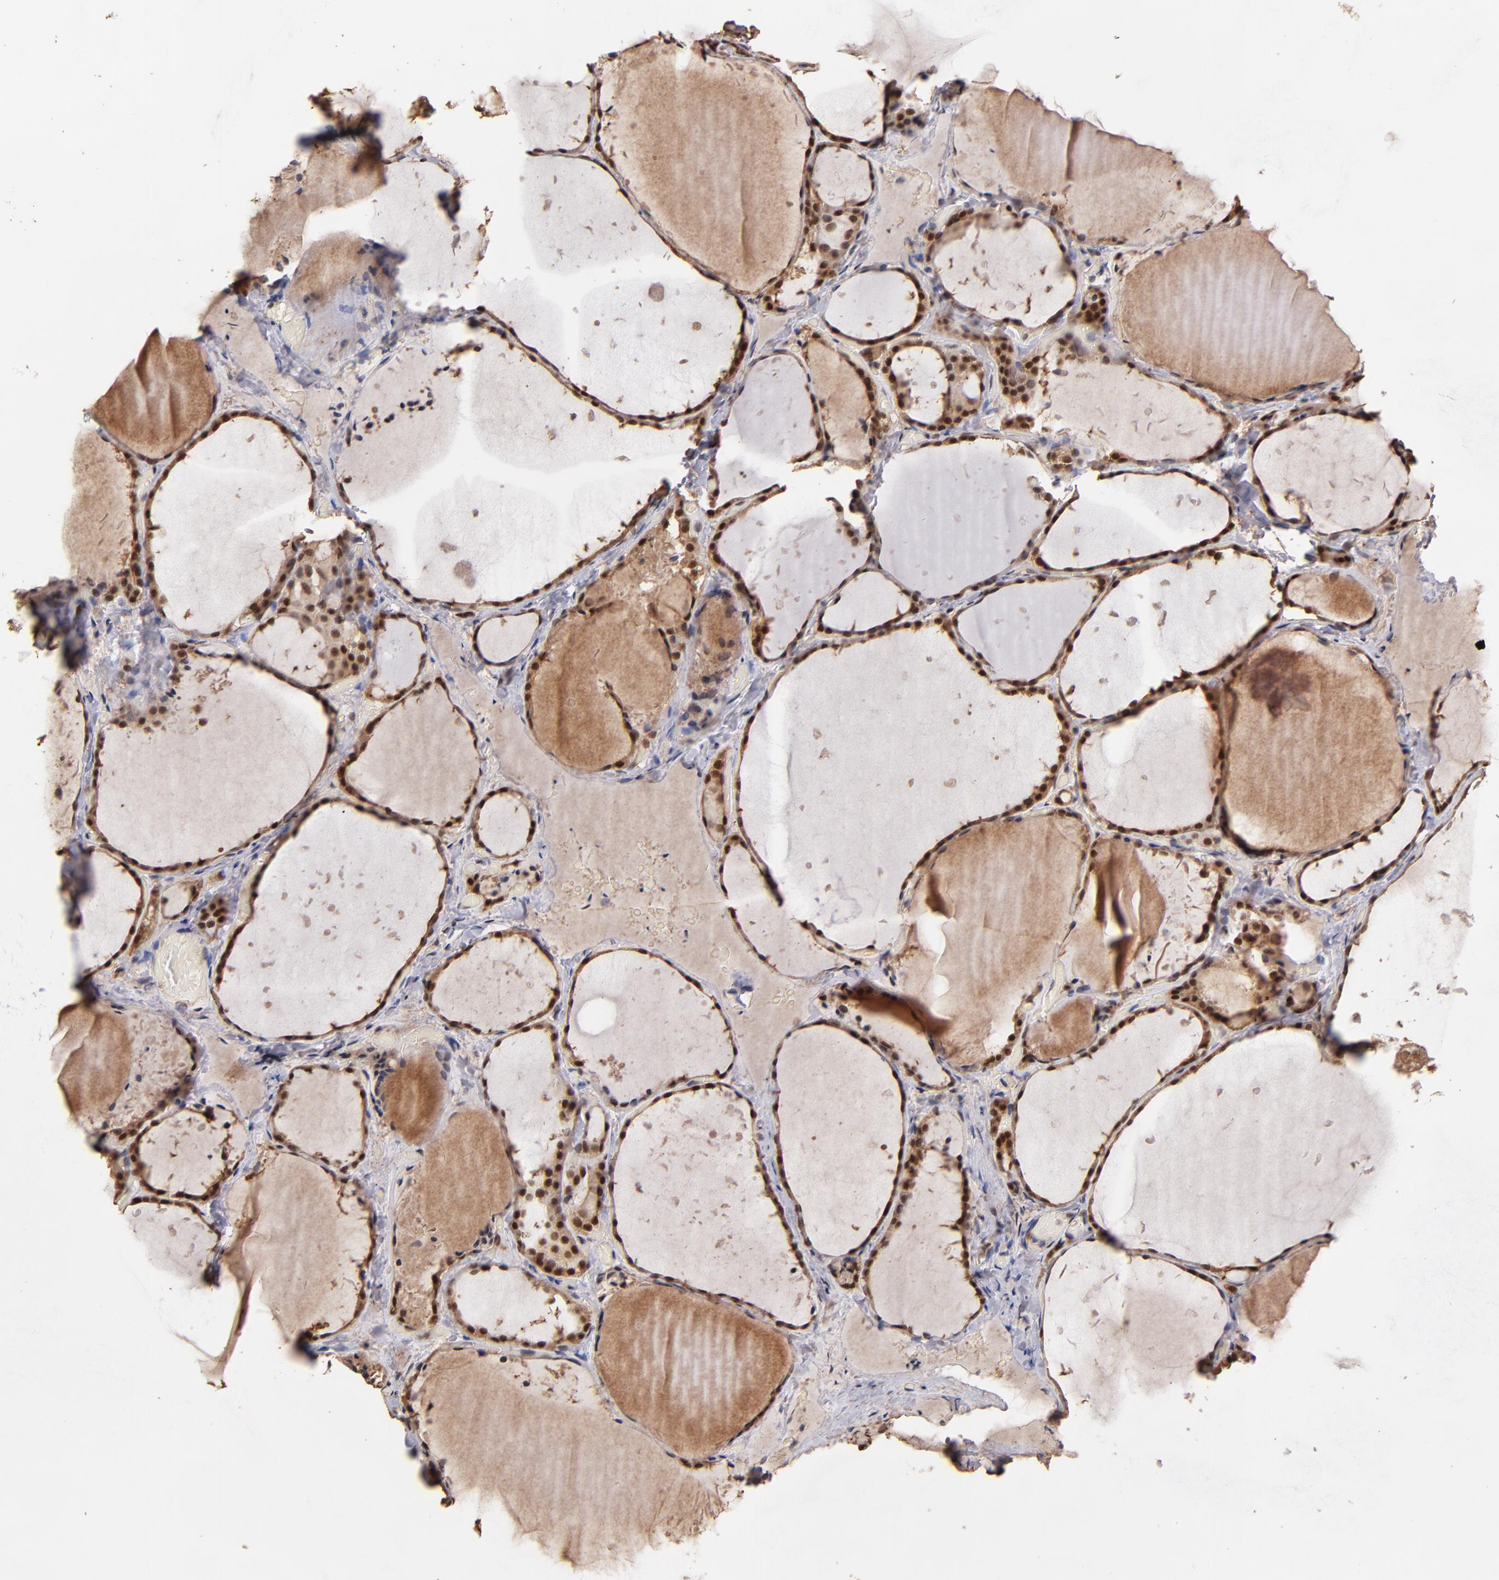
{"staining": {"intensity": "moderate", "quantity": ">75%", "location": "cytoplasmic/membranous,nuclear"}, "tissue": "thyroid gland", "cell_type": "Glandular cells", "image_type": "normal", "snomed": [{"axis": "morphology", "description": "Normal tissue, NOS"}, {"axis": "topography", "description": "Thyroid gland"}], "caption": "Moderate cytoplasmic/membranous,nuclear positivity for a protein is present in about >75% of glandular cells of unremarkable thyroid gland using IHC.", "gene": "EAPP", "patient": {"sex": "female", "age": 22}}